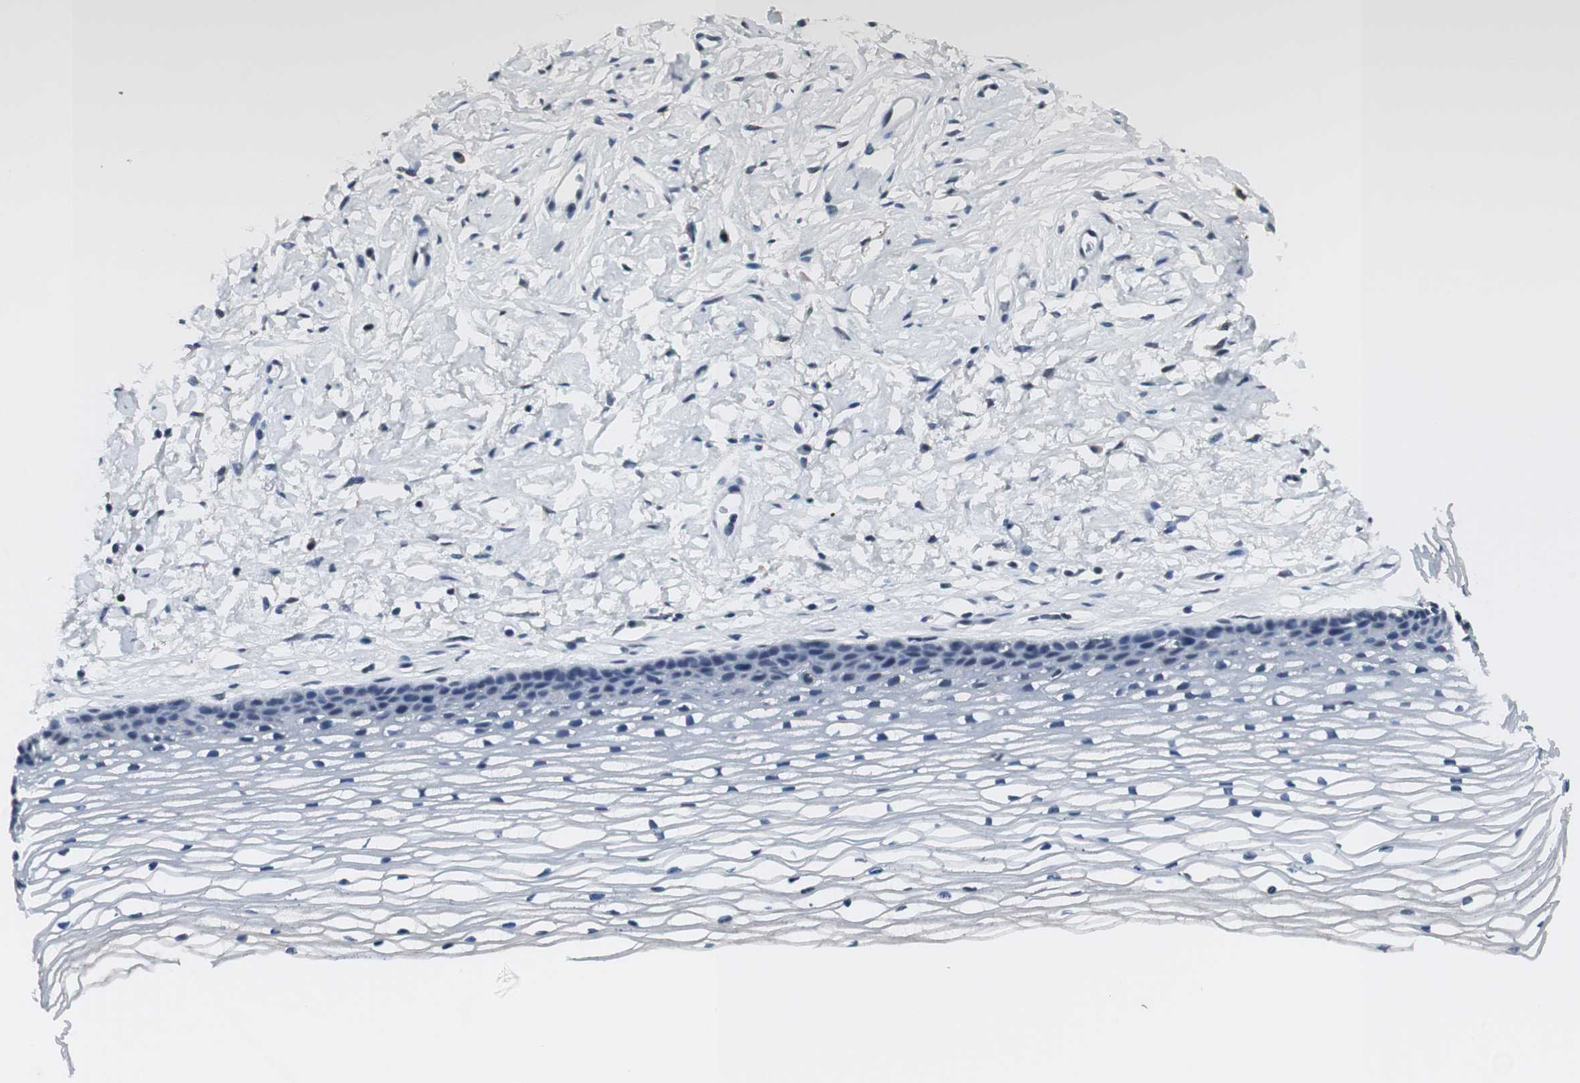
{"staining": {"intensity": "negative", "quantity": "none", "location": "none"}, "tissue": "cervix", "cell_type": "Glandular cells", "image_type": "normal", "snomed": [{"axis": "morphology", "description": "Normal tissue, NOS"}, {"axis": "topography", "description": "Cervix"}], "caption": "Photomicrograph shows no significant protein staining in glandular cells of normal cervix.", "gene": "ELK1", "patient": {"sex": "female", "age": 77}}